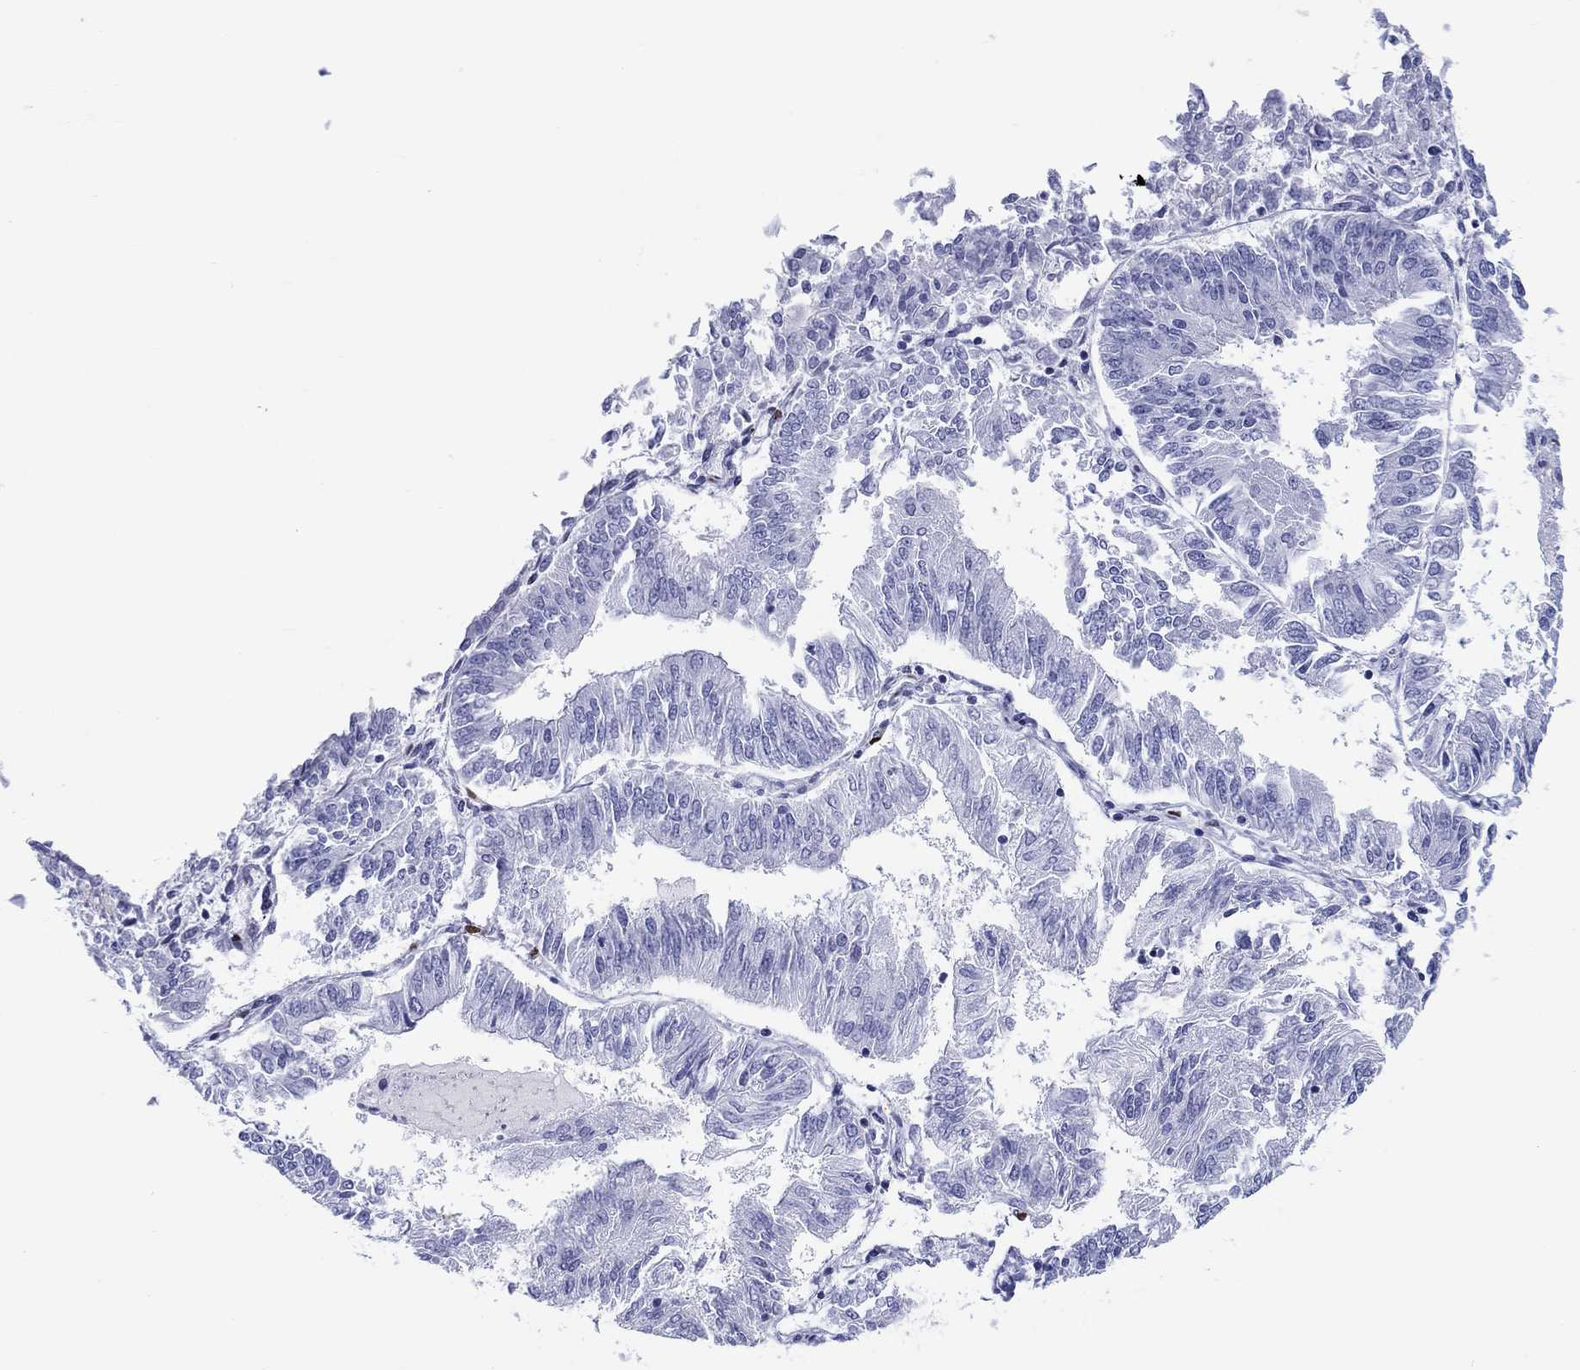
{"staining": {"intensity": "negative", "quantity": "none", "location": "none"}, "tissue": "endometrial cancer", "cell_type": "Tumor cells", "image_type": "cancer", "snomed": [{"axis": "morphology", "description": "Adenocarcinoma, NOS"}, {"axis": "topography", "description": "Endometrium"}], "caption": "Protein analysis of endometrial adenocarcinoma demonstrates no significant positivity in tumor cells.", "gene": "H1-1", "patient": {"sex": "female", "age": 58}}